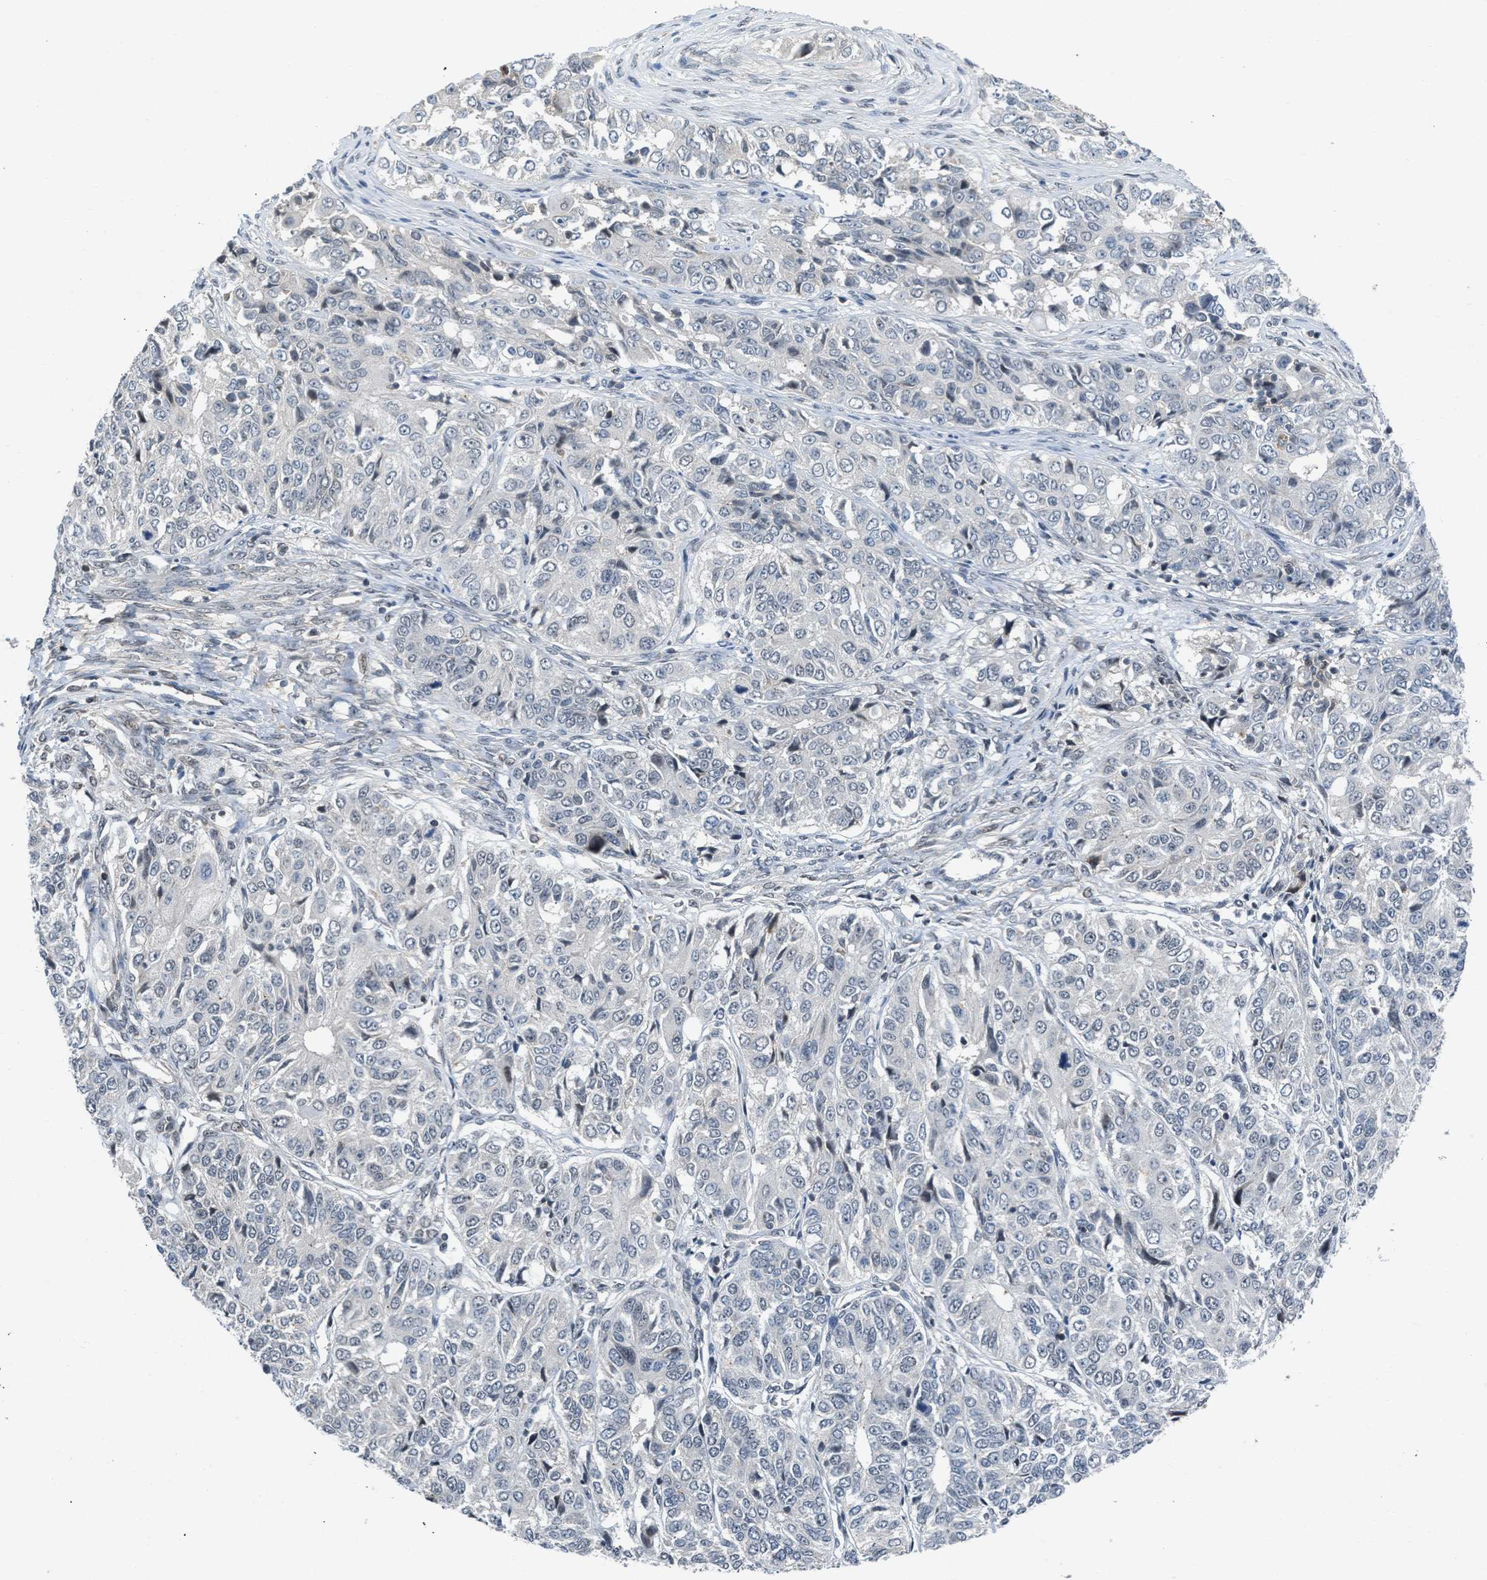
{"staining": {"intensity": "negative", "quantity": "none", "location": "none"}, "tissue": "ovarian cancer", "cell_type": "Tumor cells", "image_type": "cancer", "snomed": [{"axis": "morphology", "description": "Carcinoma, endometroid"}, {"axis": "topography", "description": "Ovary"}], "caption": "This is an IHC micrograph of human ovarian cancer. There is no expression in tumor cells.", "gene": "TTBK2", "patient": {"sex": "female", "age": 51}}